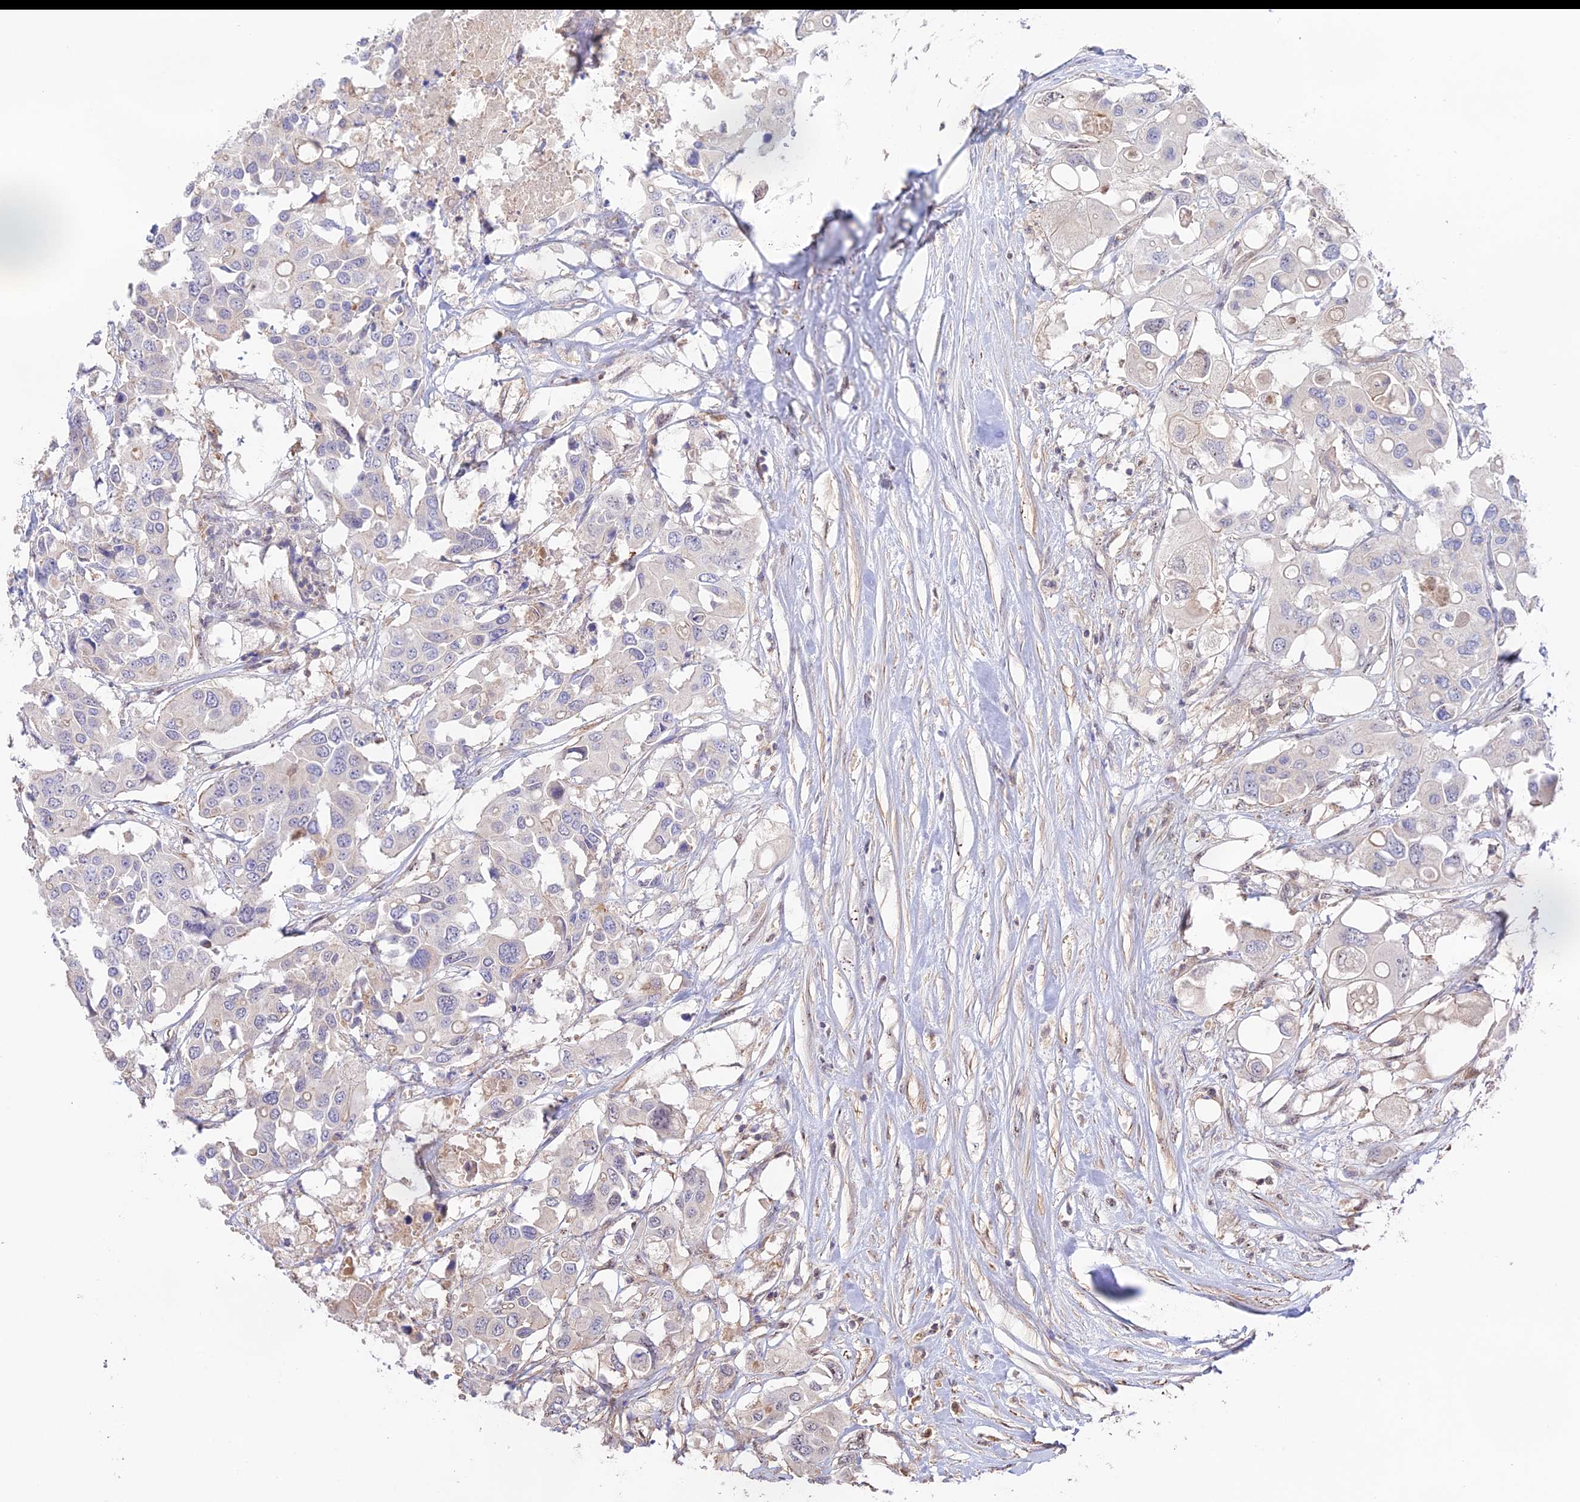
{"staining": {"intensity": "negative", "quantity": "none", "location": "none"}, "tissue": "colorectal cancer", "cell_type": "Tumor cells", "image_type": "cancer", "snomed": [{"axis": "morphology", "description": "Adenocarcinoma, NOS"}, {"axis": "topography", "description": "Colon"}], "caption": "Immunohistochemistry (IHC) histopathology image of human colorectal cancer (adenocarcinoma) stained for a protein (brown), which demonstrates no positivity in tumor cells. (Brightfield microscopy of DAB immunohistochemistry at high magnification).", "gene": "CLCF1", "patient": {"sex": "male", "age": 77}}